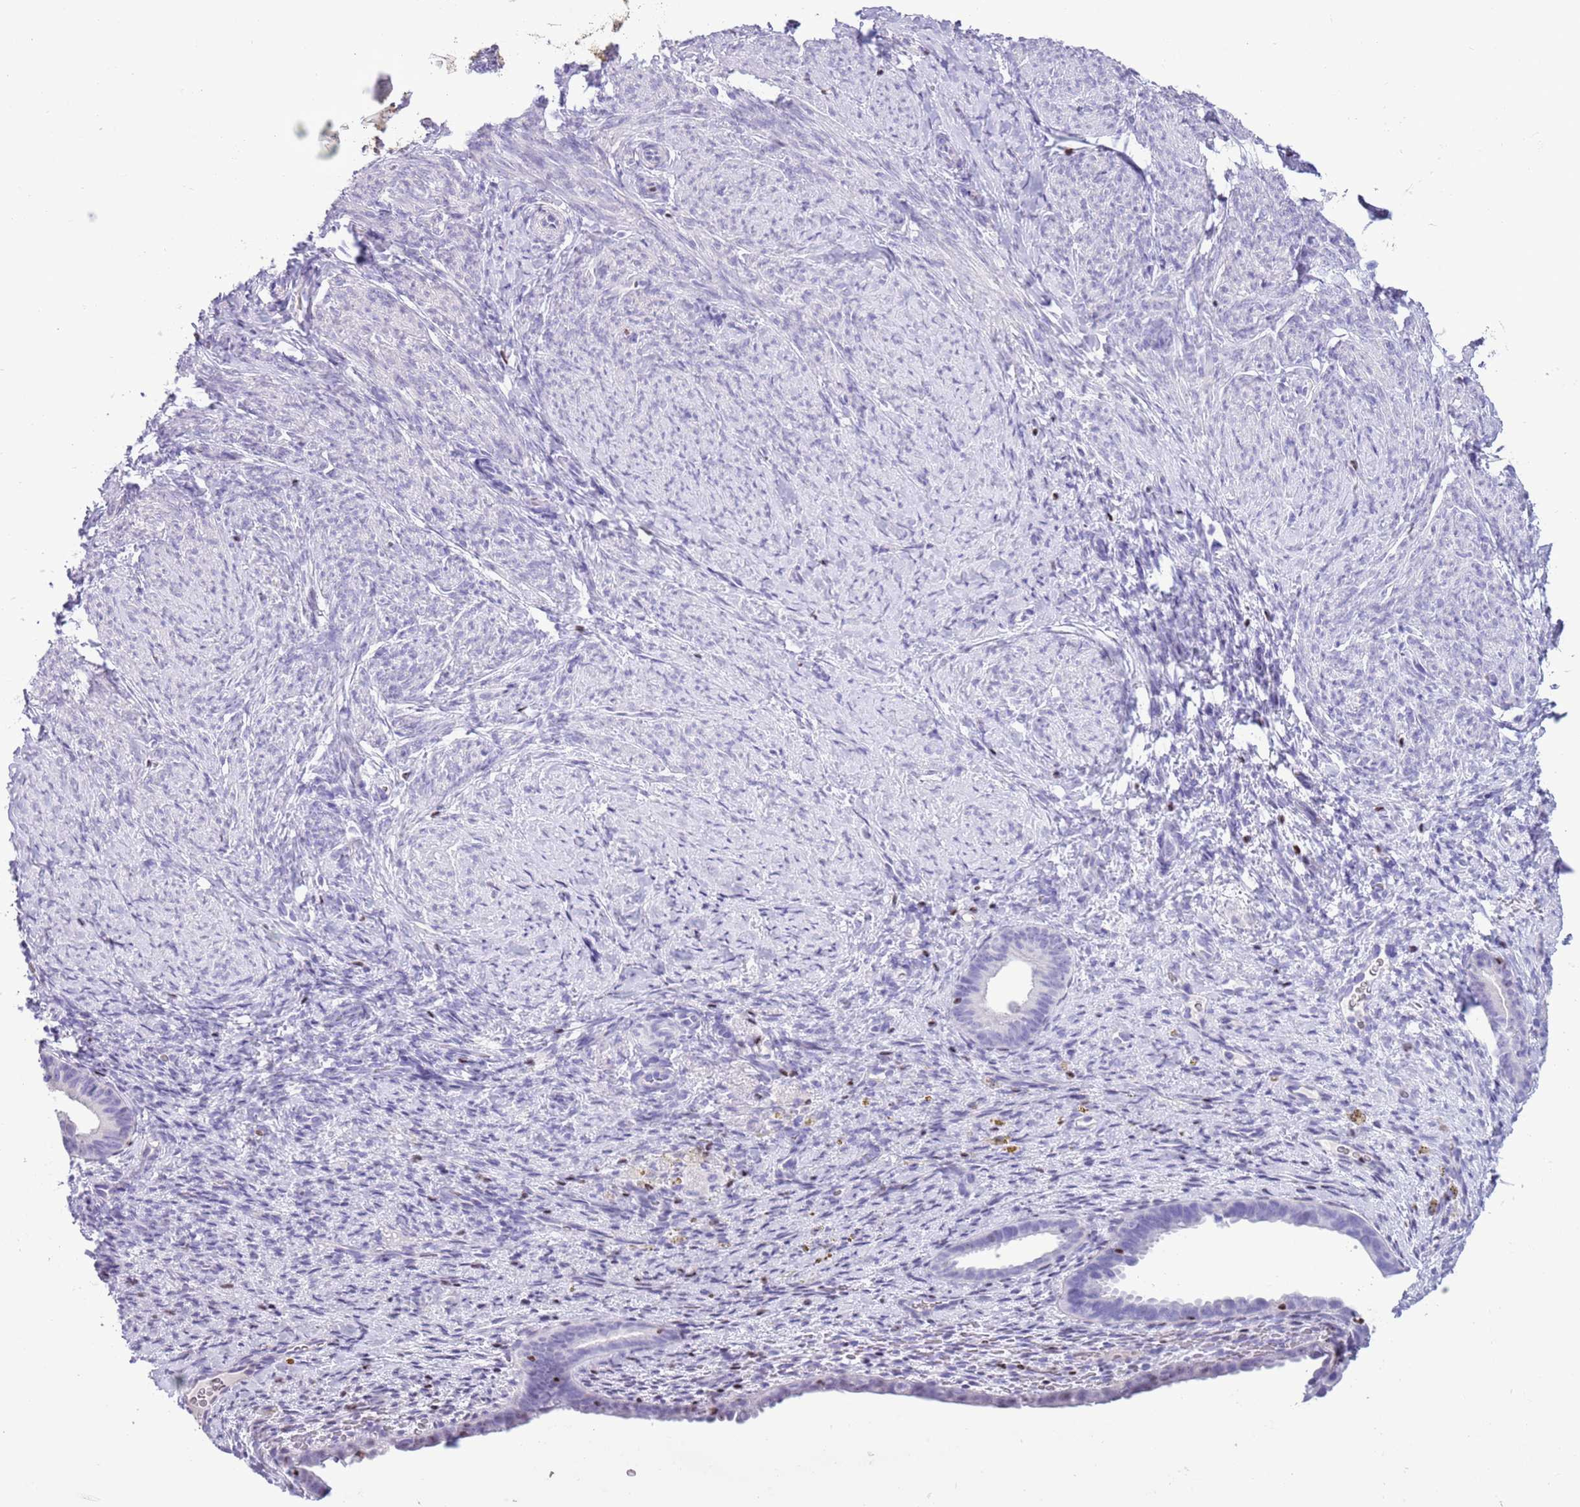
{"staining": {"intensity": "negative", "quantity": "none", "location": "none"}, "tissue": "endometrium", "cell_type": "Cells in endometrial stroma", "image_type": "normal", "snomed": [{"axis": "morphology", "description": "Normal tissue, NOS"}, {"axis": "topography", "description": "Endometrium"}], "caption": "A high-resolution histopathology image shows IHC staining of unremarkable endometrium, which exhibits no significant staining in cells in endometrial stroma.", "gene": "BCL11B", "patient": {"sex": "female", "age": 65}}